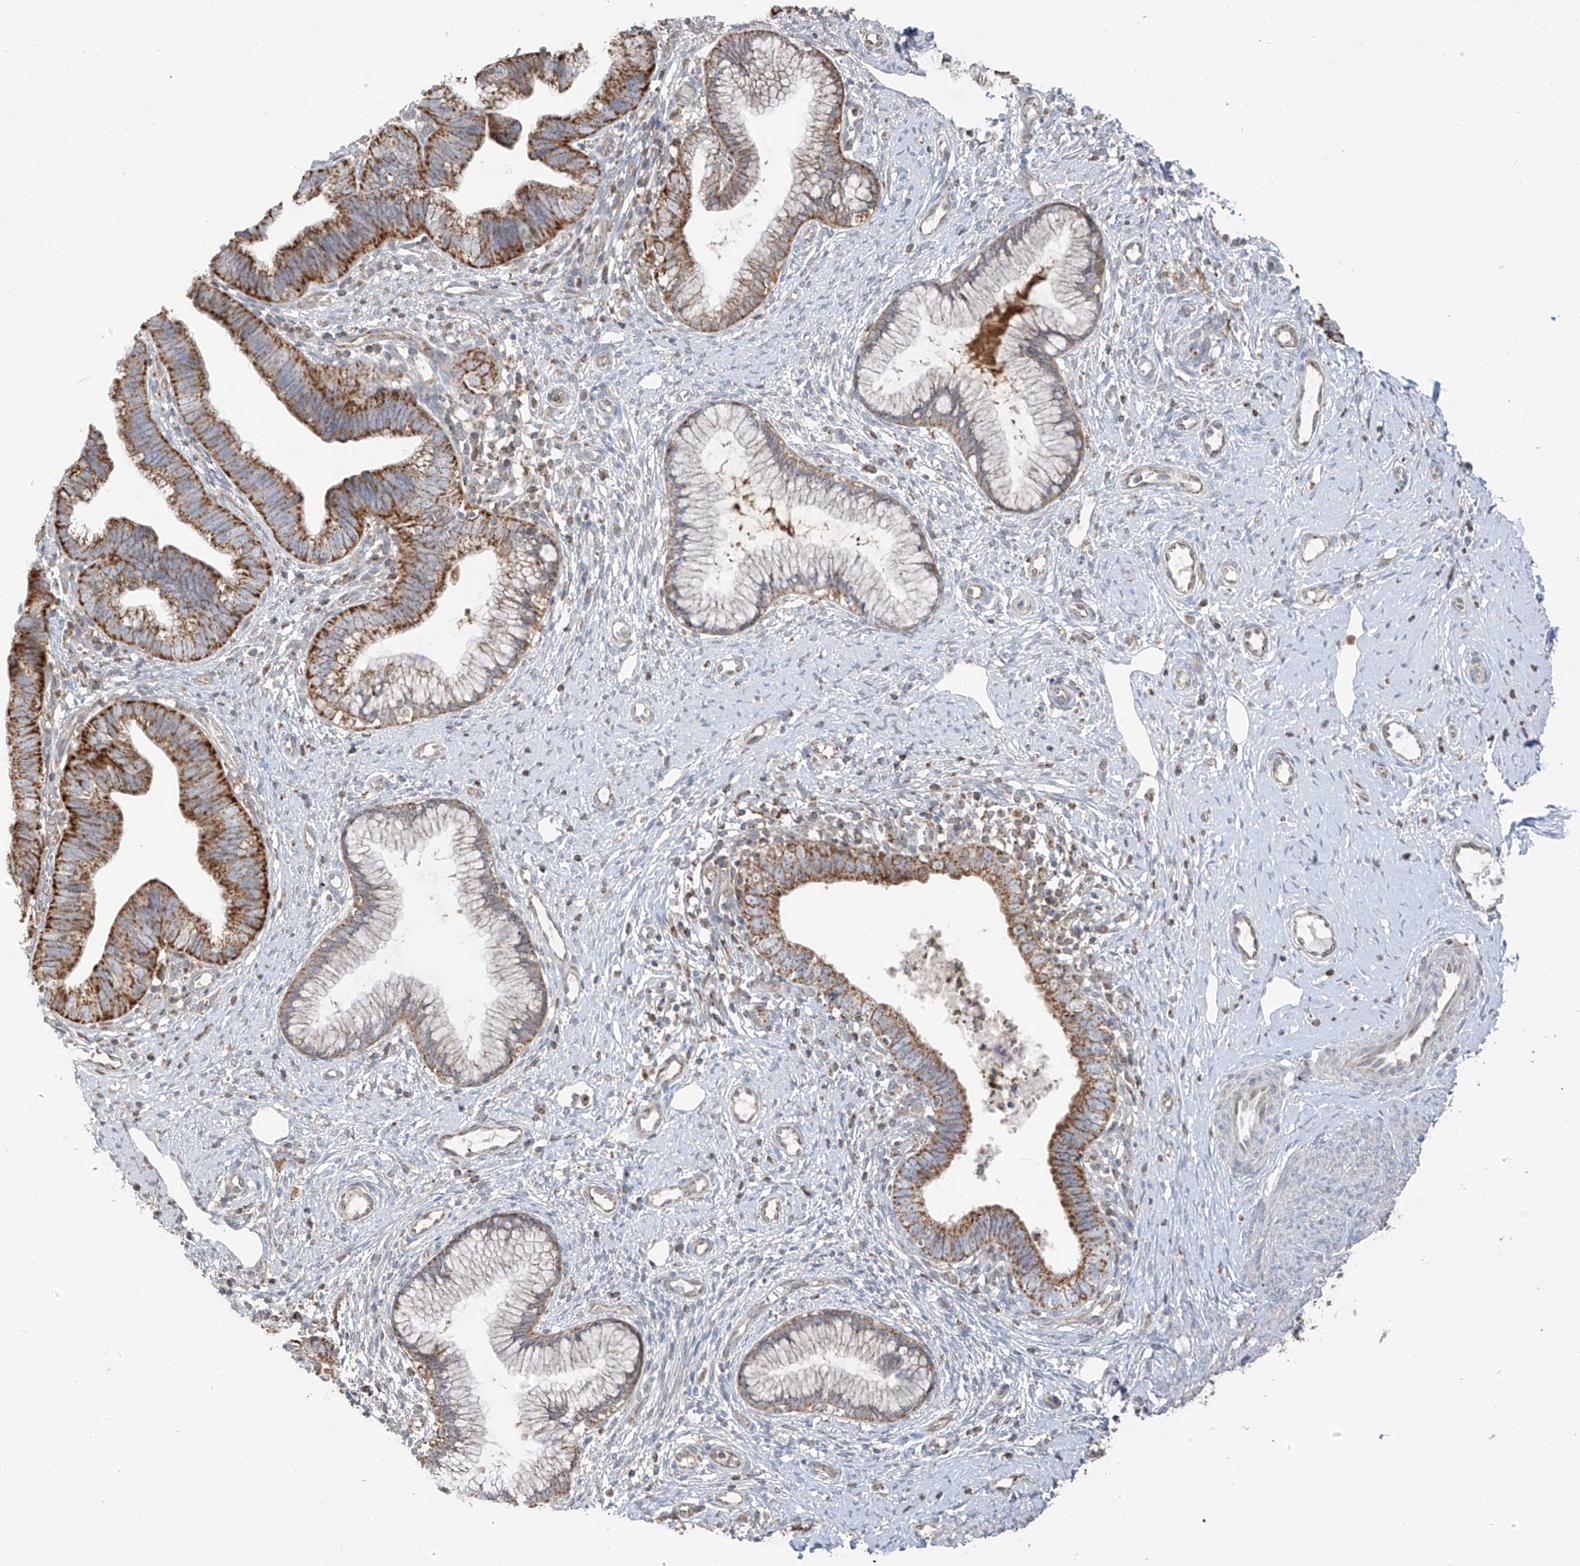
{"staining": {"intensity": "moderate", "quantity": ">75%", "location": "cytoplasmic/membranous"}, "tissue": "cervical cancer", "cell_type": "Tumor cells", "image_type": "cancer", "snomed": [{"axis": "morphology", "description": "Adenocarcinoma, NOS"}, {"axis": "topography", "description": "Cervix"}], "caption": "IHC photomicrograph of human cervical cancer (adenocarcinoma) stained for a protein (brown), which exhibits medium levels of moderate cytoplasmic/membranous positivity in about >75% of tumor cells.", "gene": "ETHE1", "patient": {"sex": "female", "age": 36}}